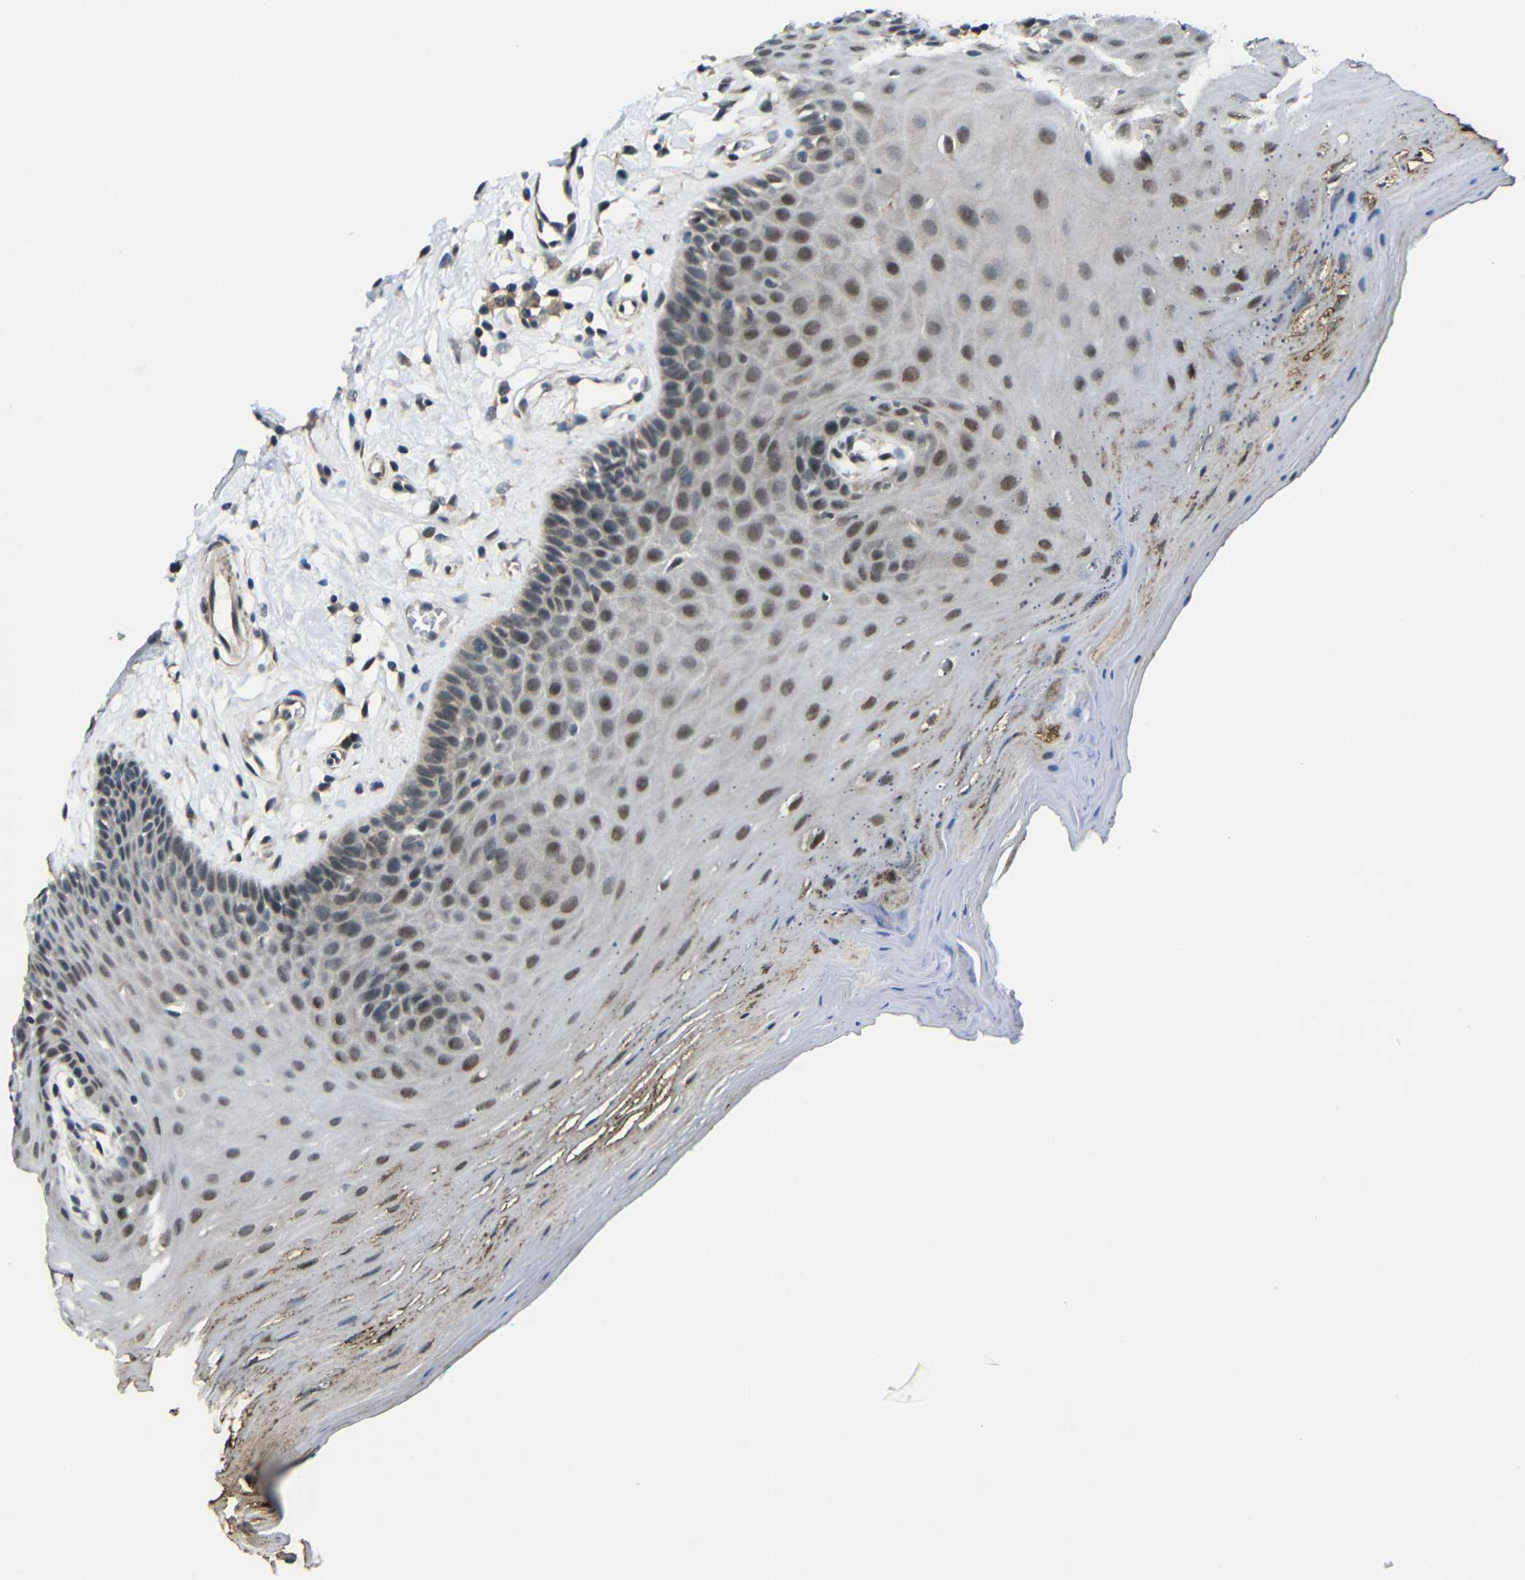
{"staining": {"intensity": "weak", "quantity": ">75%", "location": "nuclear"}, "tissue": "oral mucosa", "cell_type": "Squamous epithelial cells", "image_type": "normal", "snomed": [{"axis": "morphology", "description": "Normal tissue, NOS"}, {"axis": "topography", "description": "Skeletal muscle"}, {"axis": "topography", "description": "Oral tissue"}], "caption": "Immunohistochemical staining of unremarkable oral mucosa displays >75% levels of weak nuclear protein staining in about >75% of squamous epithelial cells.", "gene": "FAM172A", "patient": {"sex": "male", "age": 58}}